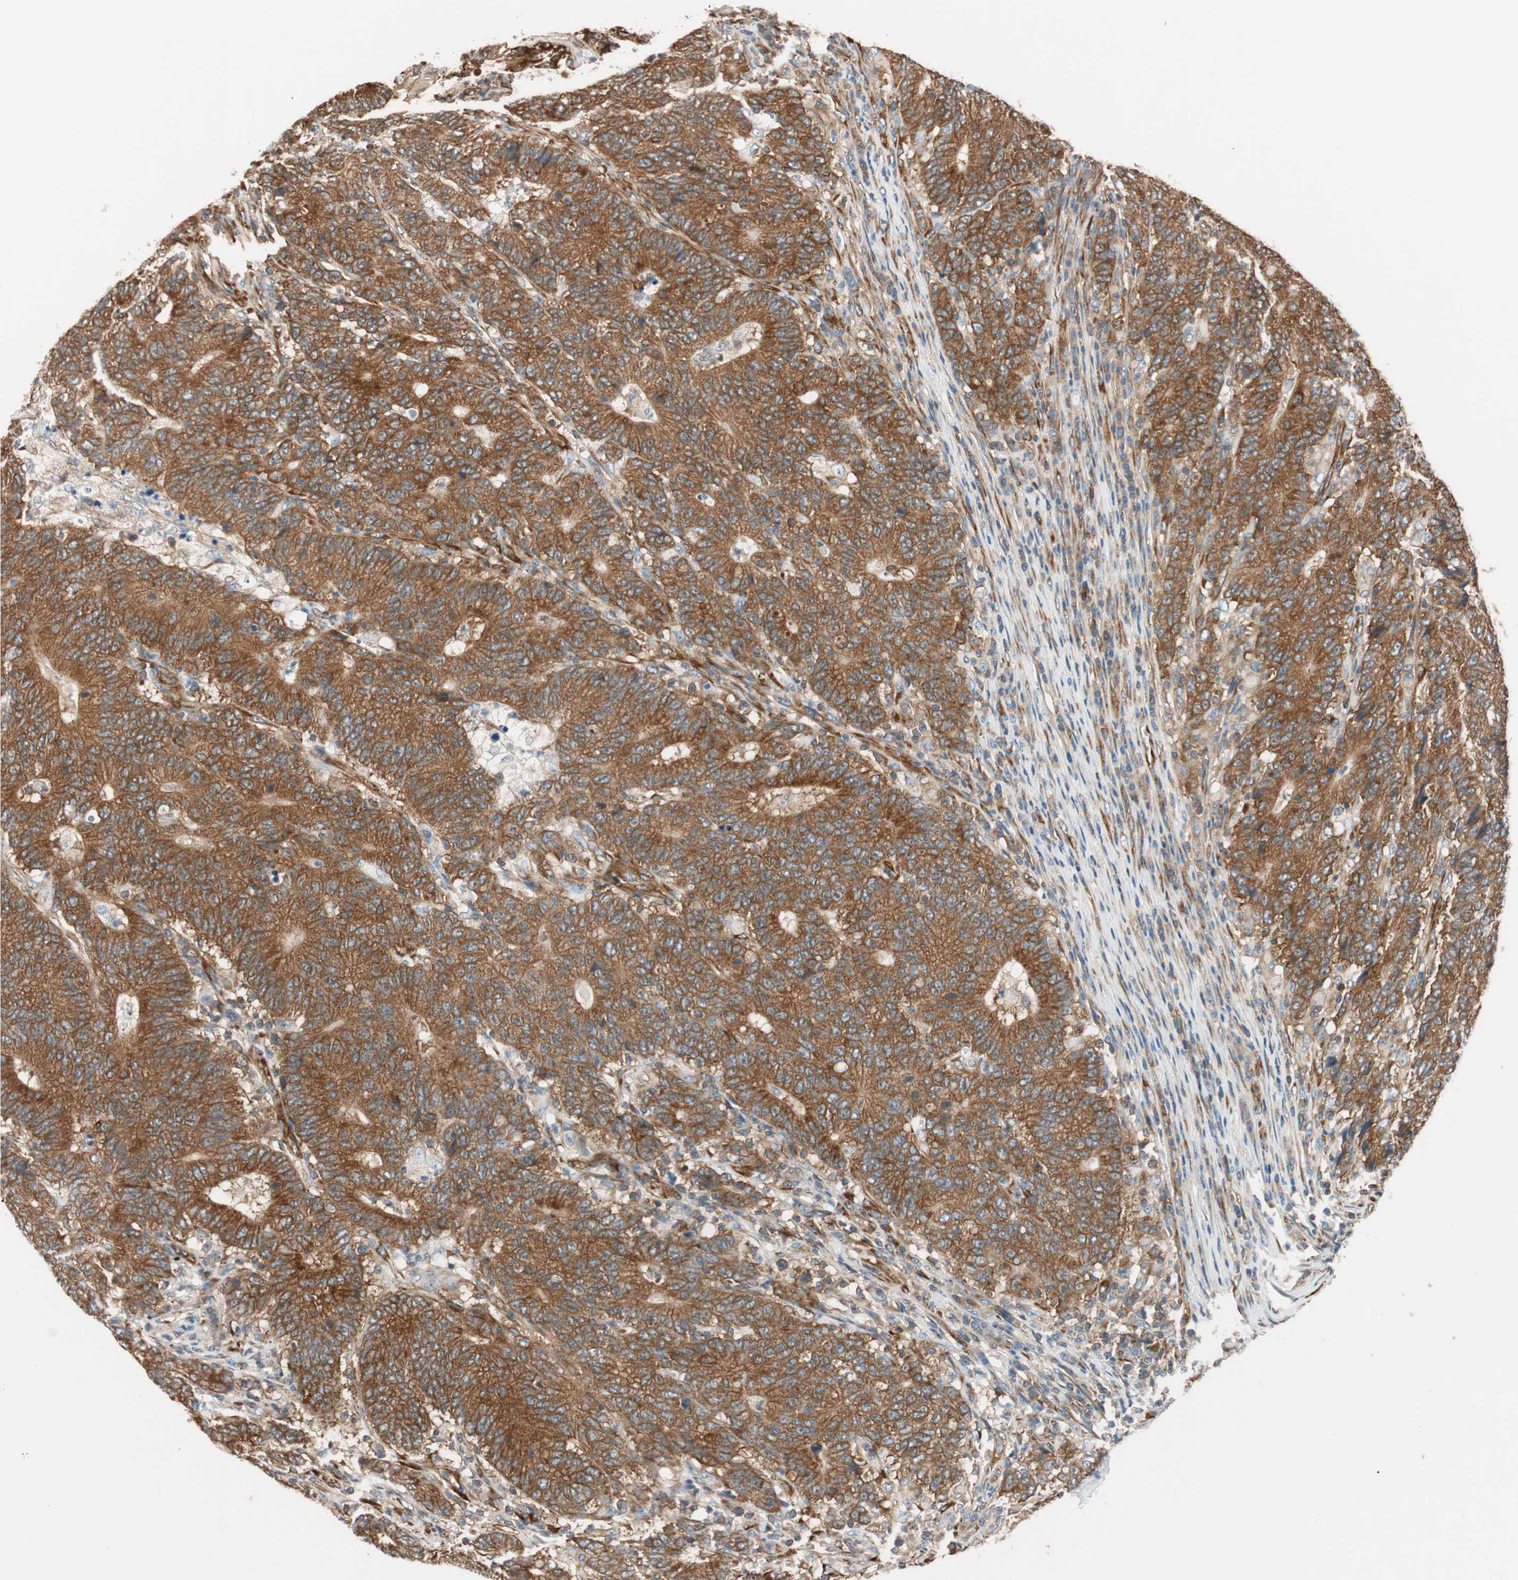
{"staining": {"intensity": "strong", "quantity": ">75%", "location": "cytoplasmic/membranous"}, "tissue": "colorectal cancer", "cell_type": "Tumor cells", "image_type": "cancer", "snomed": [{"axis": "morphology", "description": "Normal tissue, NOS"}, {"axis": "morphology", "description": "Adenocarcinoma, NOS"}, {"axis": "topography", "description": "Colon"}], "caption": "The immunohistochemical stain shows strong cytoplasmic/membranous staining in tumor cells of colorectal adenocarcinoma tissue.", "gene": "WASL", "patient": {"sex": "female", "age": 75}}